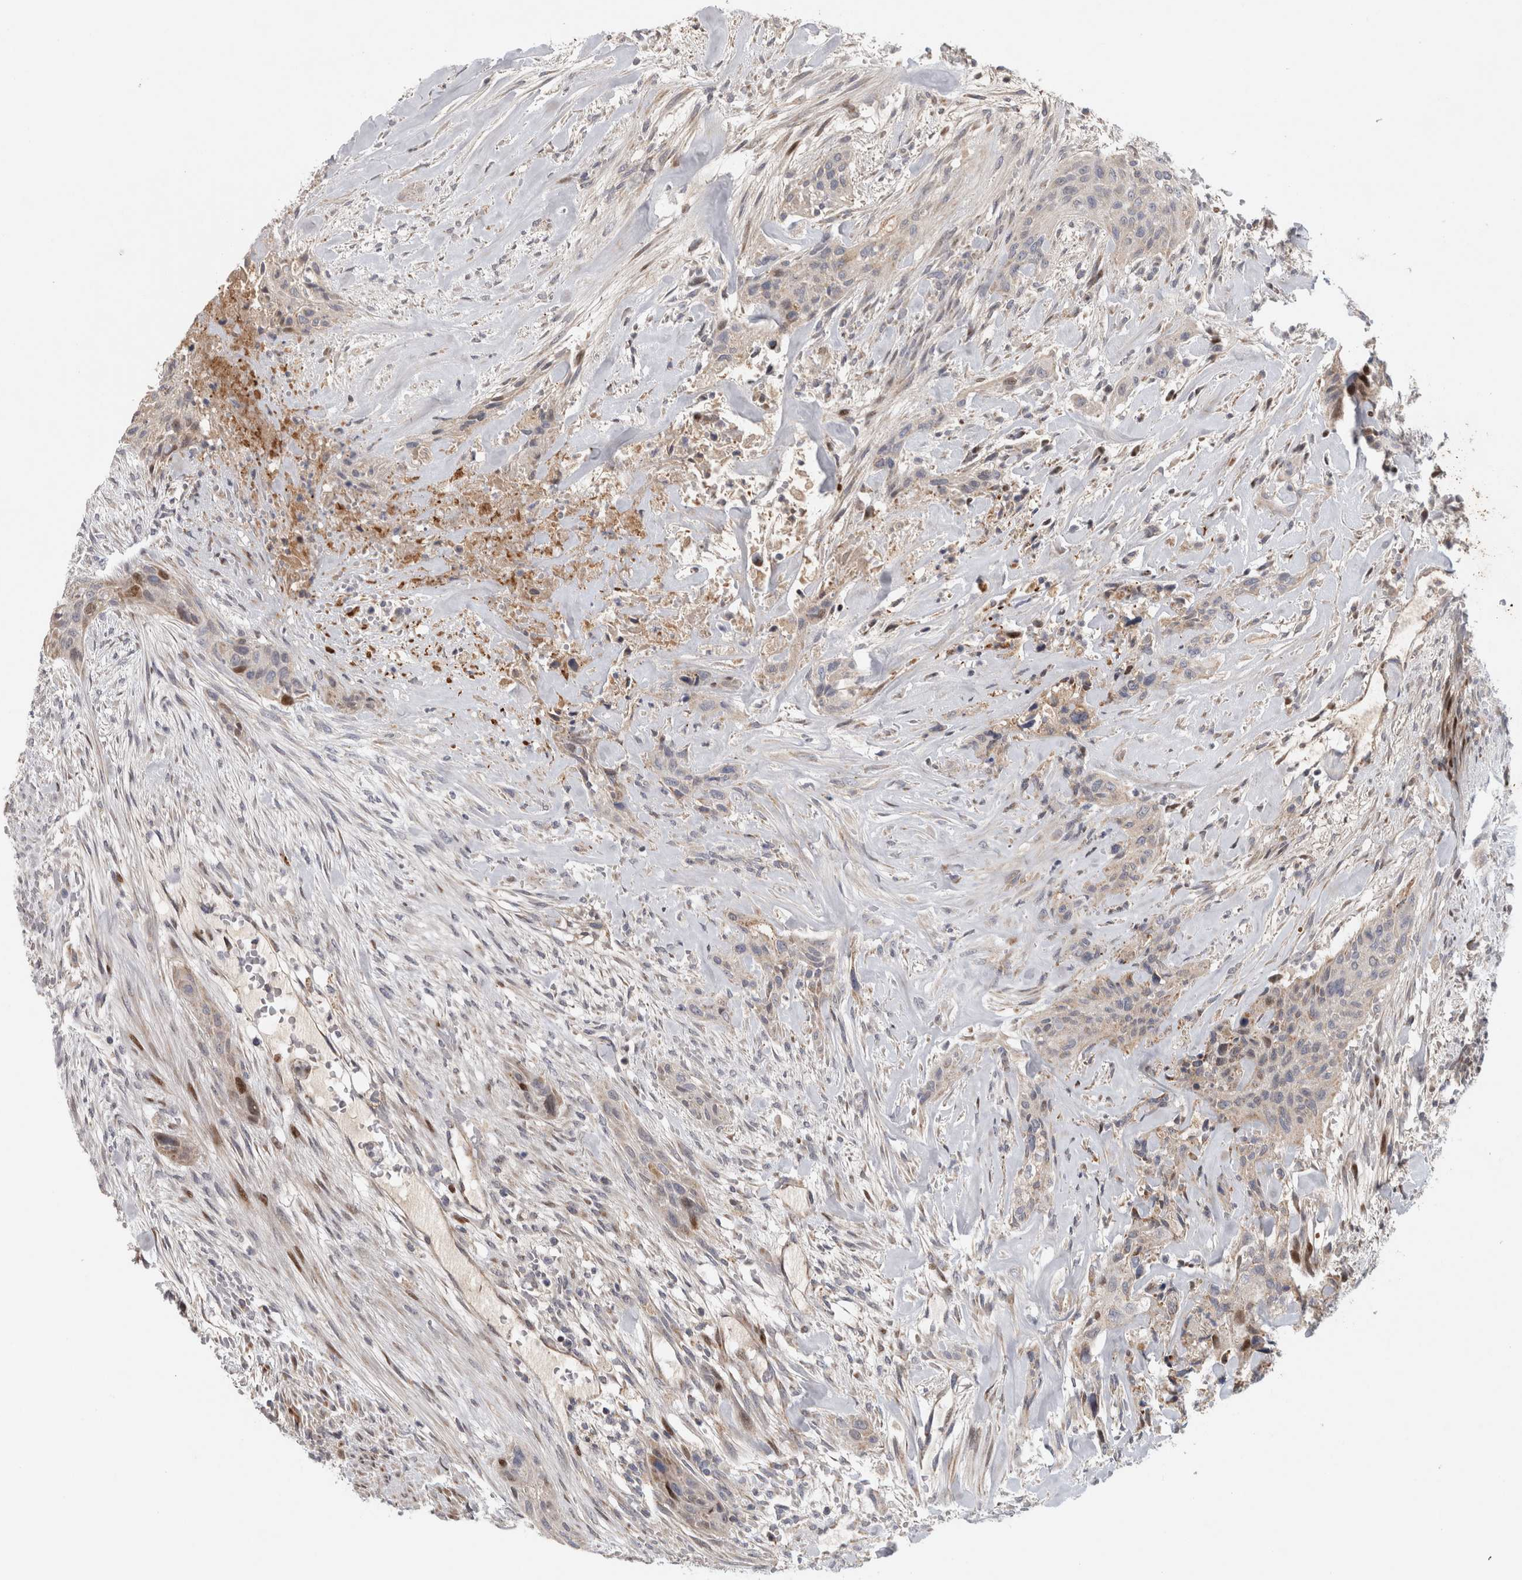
{"staining": {"intensity": "moderate", "quantity": "<25%", "location": "nuclear"}, "tissue": "urothelial cancer", "cell_type": "Tumor cells", "image_type": "cancer", "snomed": [{"axis": "morphology", "description": "Urothelial carcinoma, High grade"}, {"axis": "topography", "description": "Urinary bladder"}], "caption": "Protein expression analysis of human urothelial cancer reveals moderate nuclear positivity in about <25% of tumor cells.", "gene": "RBM48", "patient": {"sex": "male", "age": 35}}